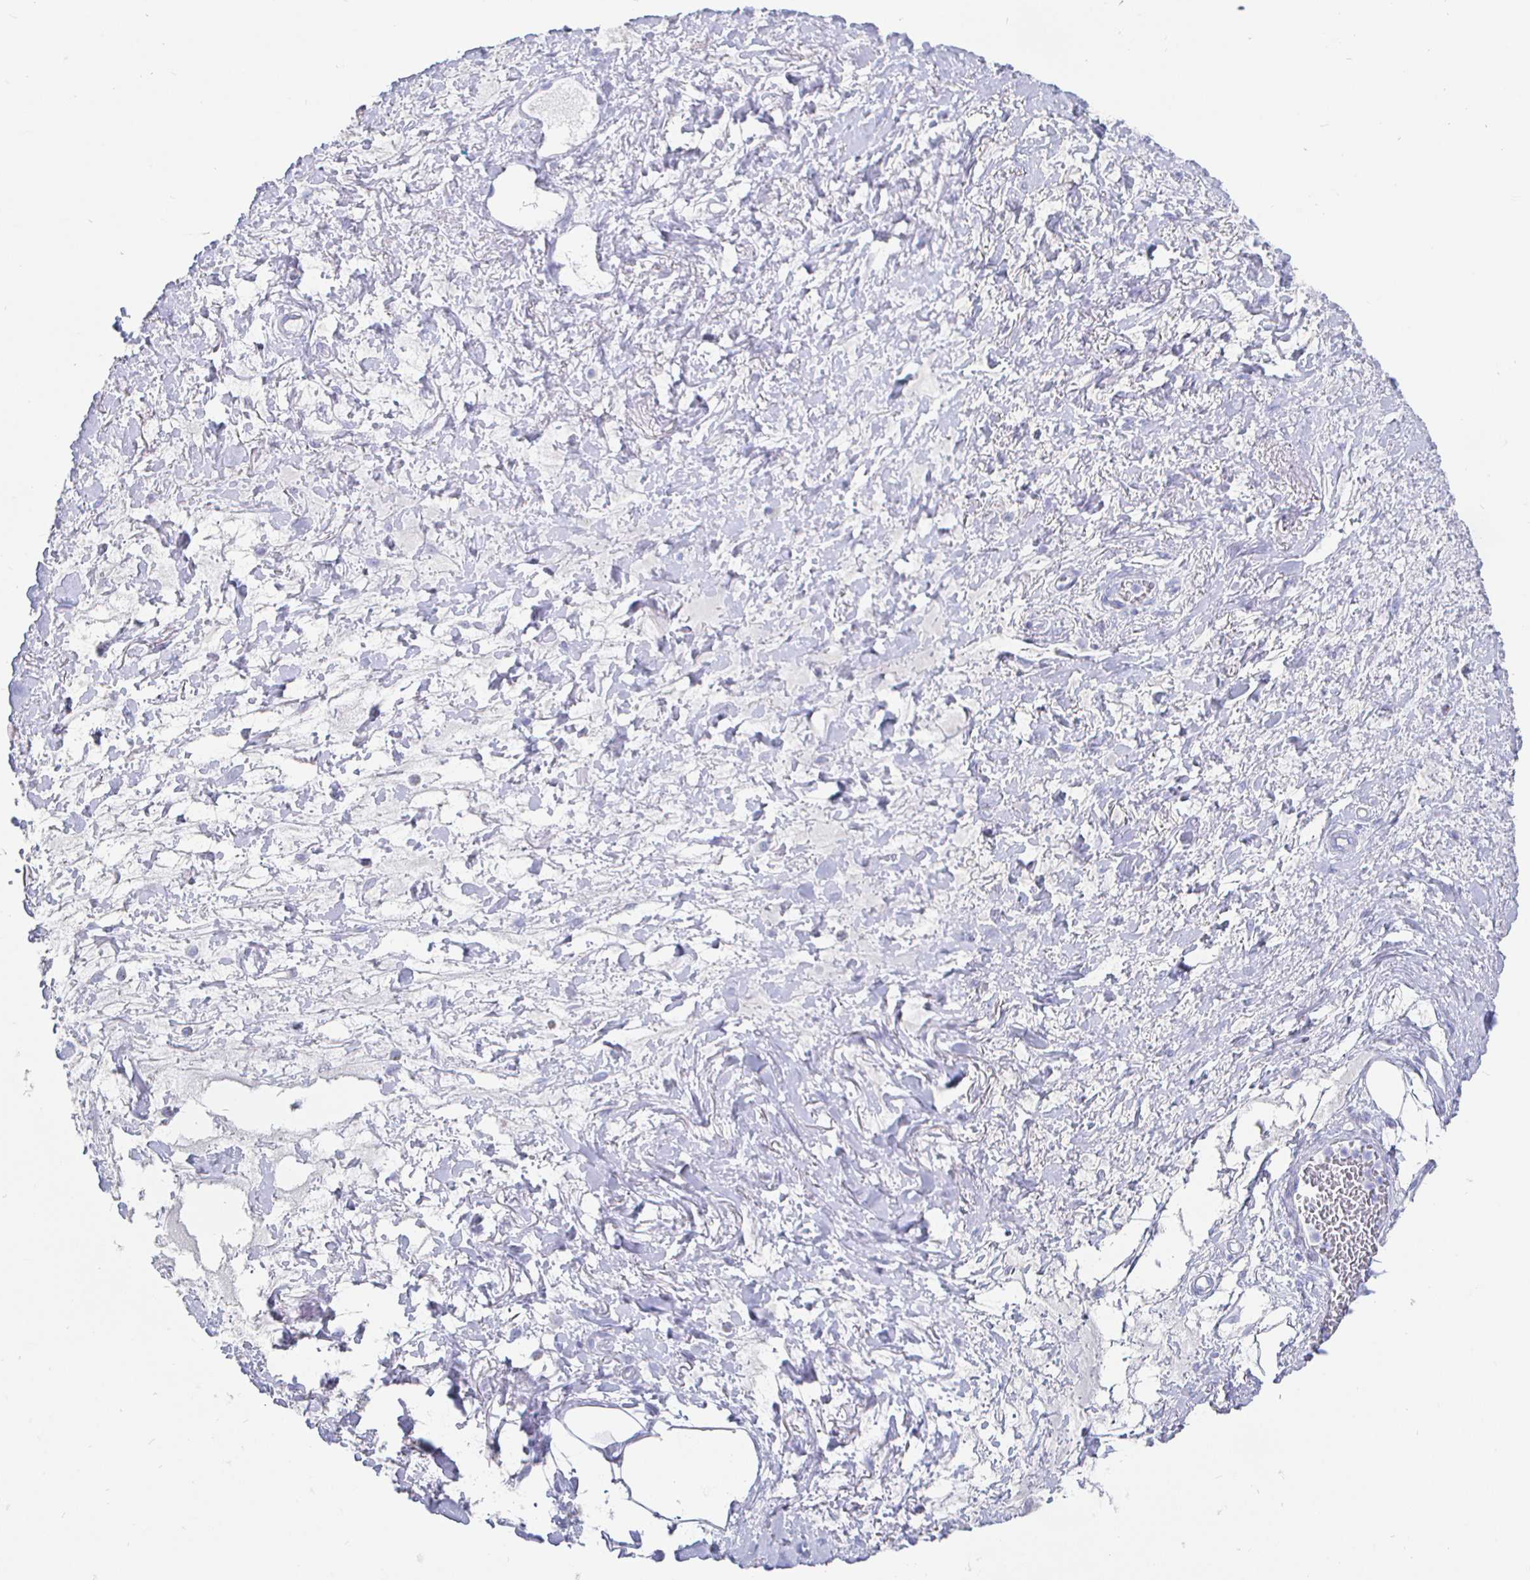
{"staining": {"intensity": "negative", "quantity": "none", "location": "none"}, "tissue": "adipose tissue", "cell_type": "Adipocytes", "image_type": "normal", "snomed": [{"axis": "morphology", "description": "Normal tissue, NOS"}, {"axis": "topography", "description": "Vagina"}, {"axis": "topography", "description": "Peripheral nerve tissue"}], "caption": "High power microscopy photomicrograph of an immunohistochemistry (IHC) histopathology image of unremarkable adipose tissue, revealing no significant positivity in adipocytes.", "gene": "CLCA1", "patient": {"sex": "female", "age": 71}}